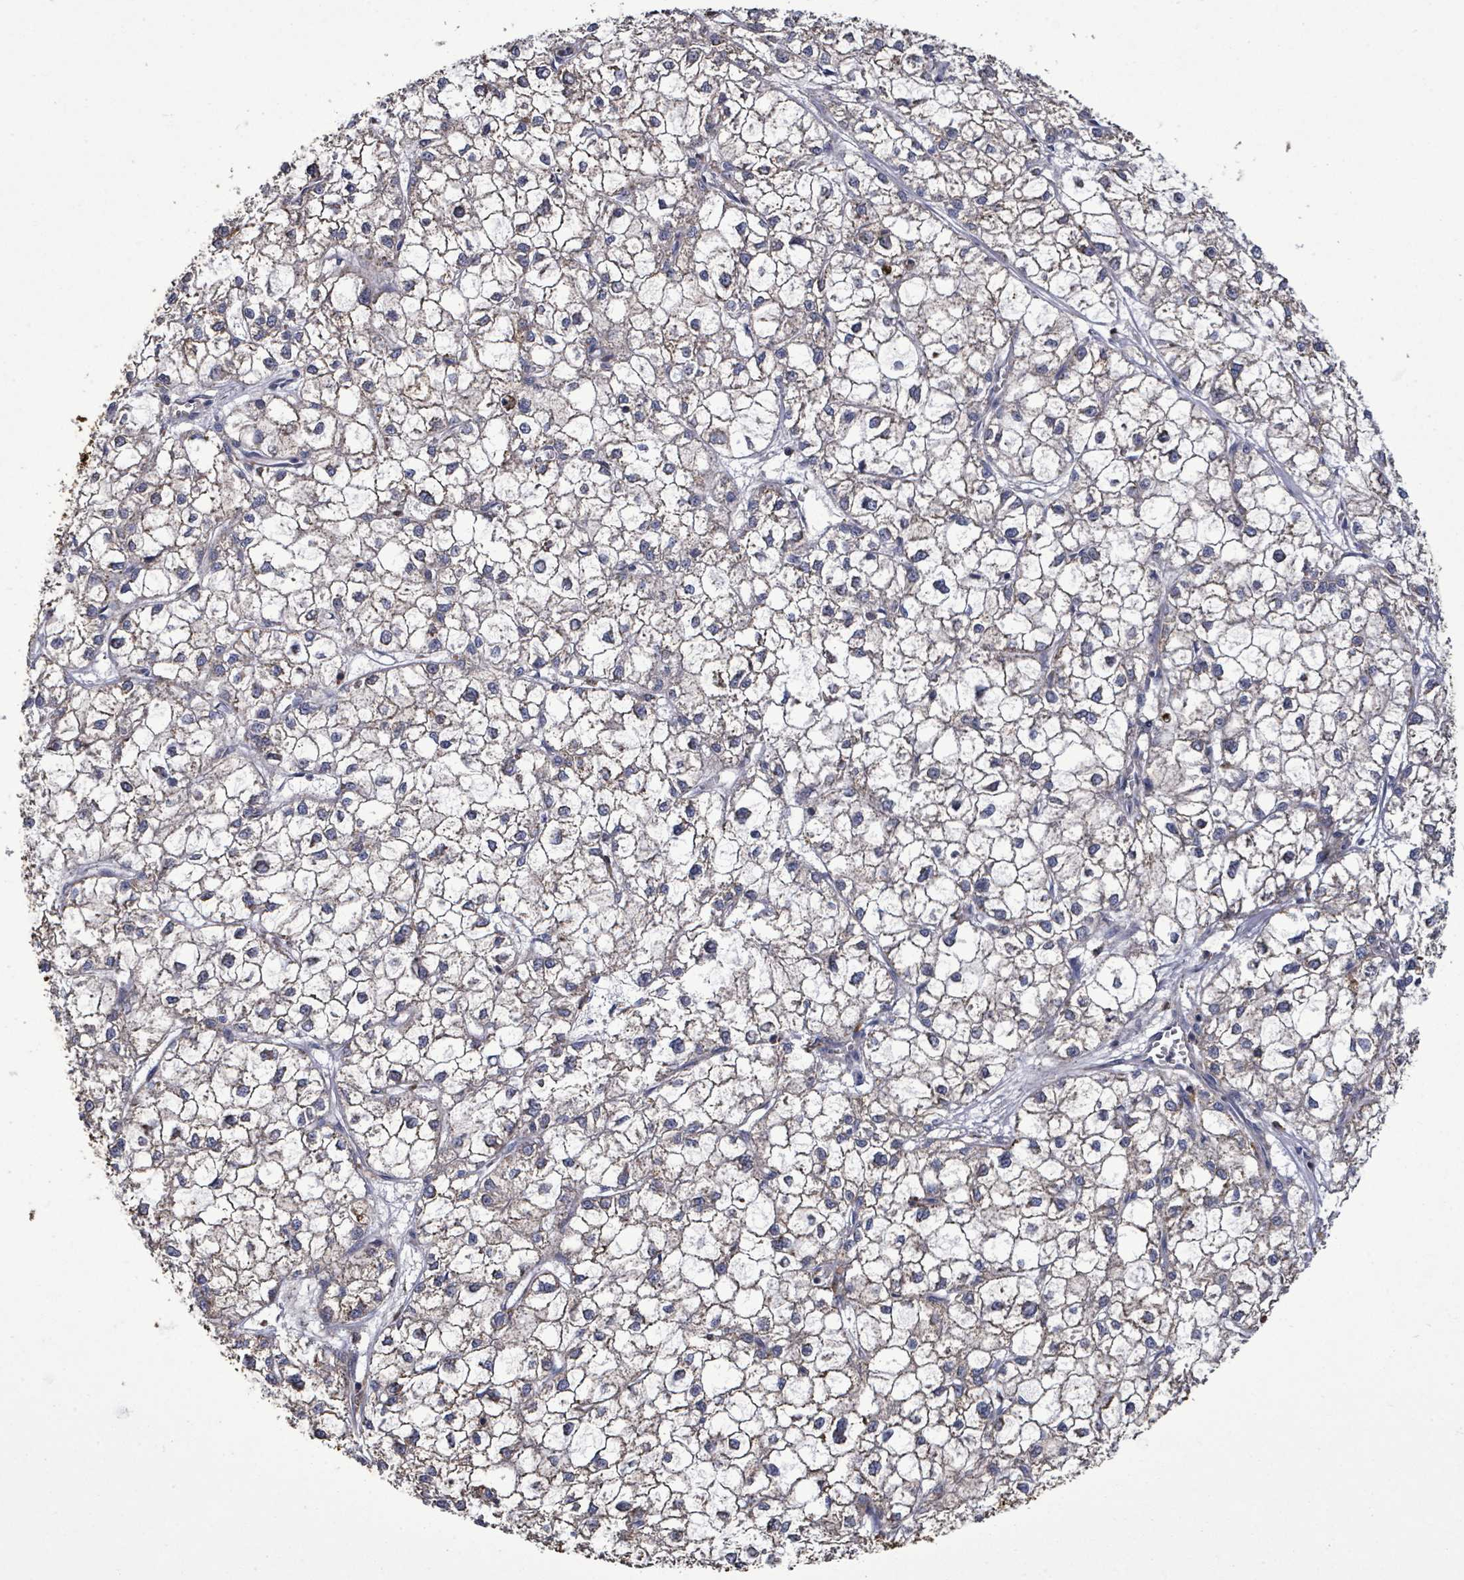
{"staining": {"intensity": "negative", "quantity": "none", "location": "none"}, "tissue": "liver cancer", "cell_type": "Tumor cells", "image_type": "cancer", "snomed": [{"axis": "morphology", "description": "Carcinoma, Hepatocellular, NOS"}, {"axis": "topography", "description": "Liver"}], "caption": "Immunohistochemistry (IHC) of human liver cancer (hepatocellular carcinoma) displays no positivity in tumor cells.", "gene": "MTMR12", "patient": {"sex": "female", "age": 43}}